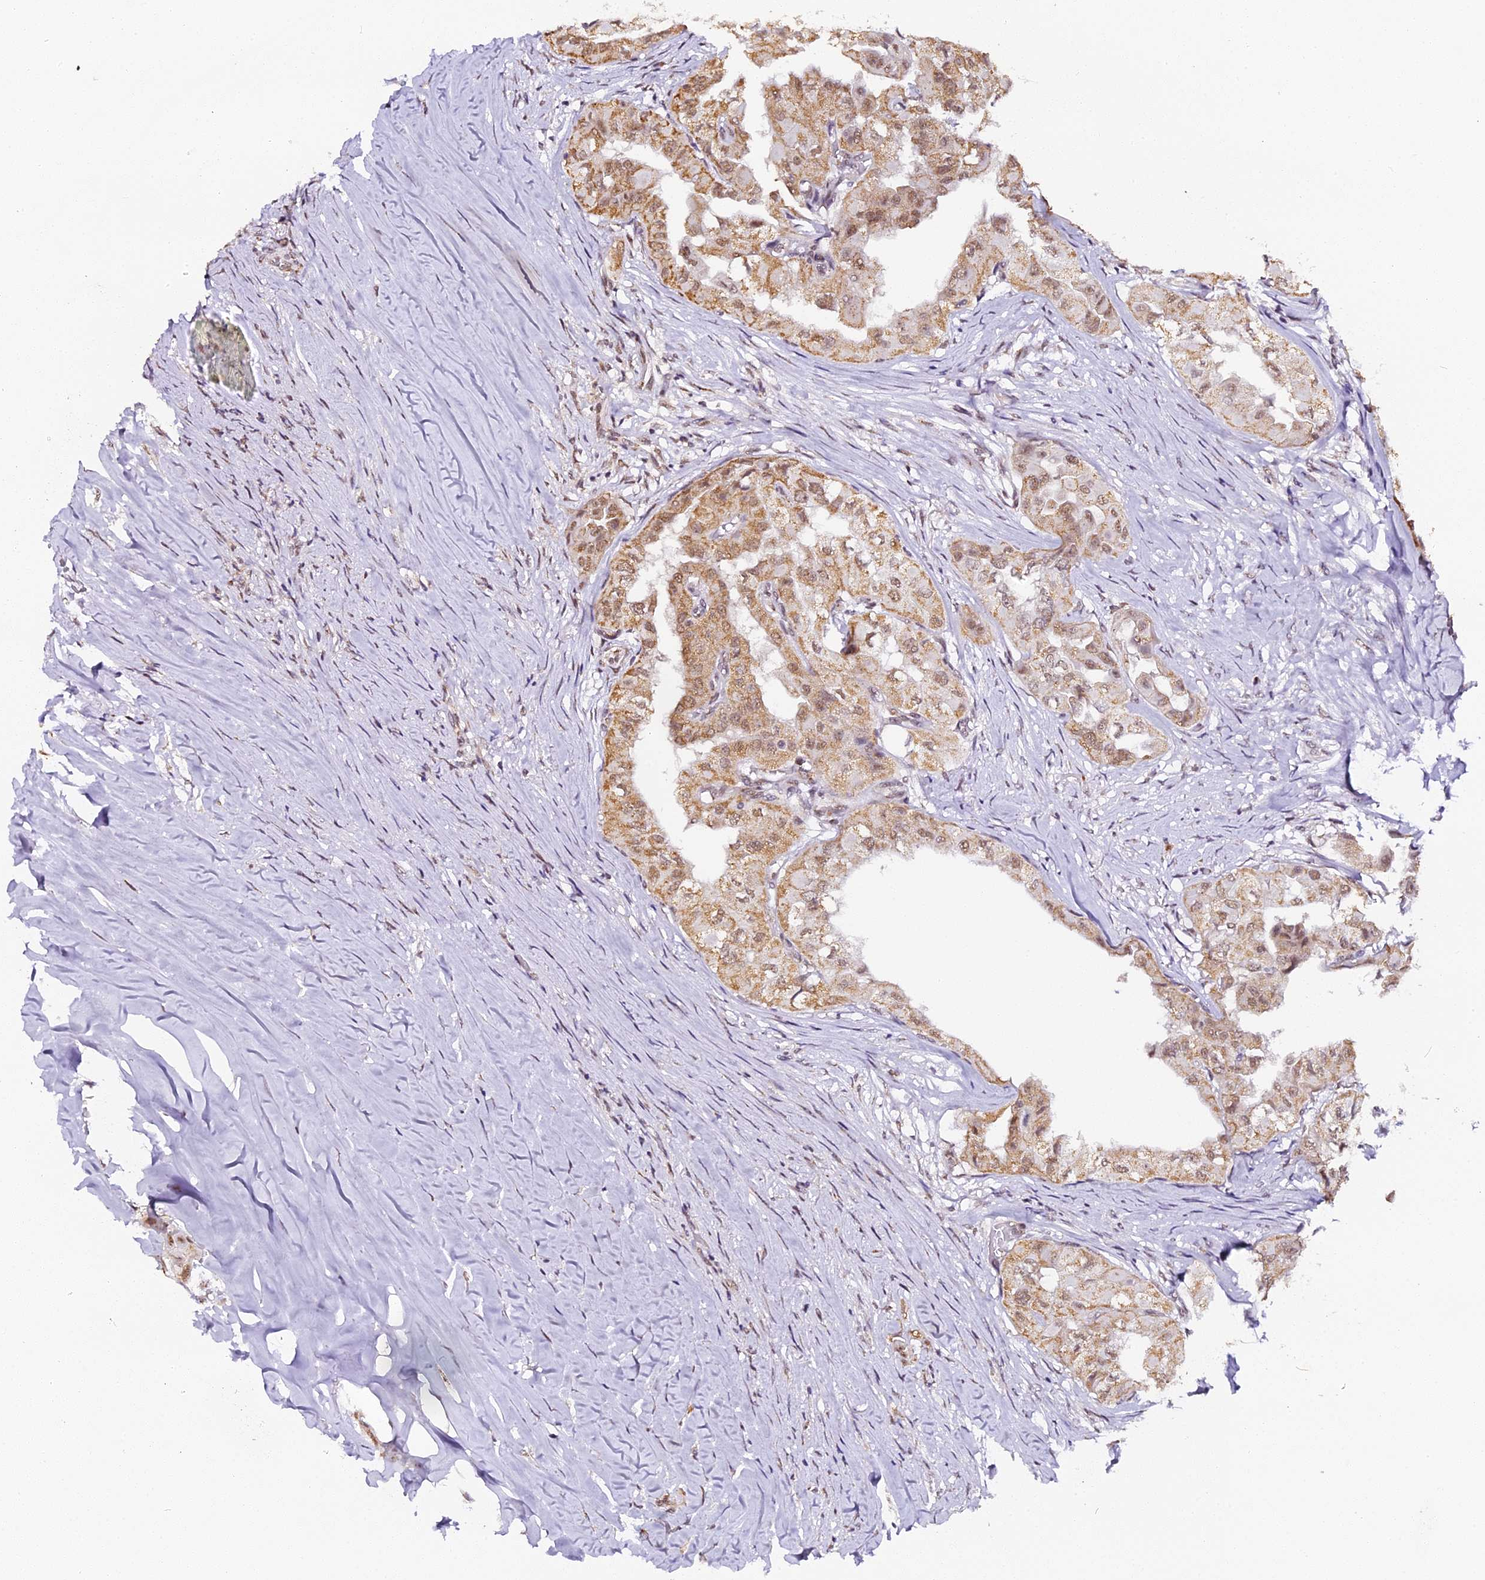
{"staining": {"intensity": "moderate", "quantity": "25%-75%", "location": "cytoplasmic/membranous,nuclear"}, "tissue": "thyroid cancer", "cell_type": "Tumor cells", "image_type": "cancer", "snomed": [{"axis": "morphology", "description": "Papillary adenocarcinoma, NOS"}, {"axis": "topography", "description": "Thyroid gland"}], "caption": "Brown immunohistochemical staining in thyroid cancer (papillary adenocarcinoma) shows moderate cytoplasmic/membranous and nuclear staining in approximately 25%-75% of tumor cells. The staining was performed using DAB, with brown indicating positive protein expression. Nuclei are stained blue with hematoxylin.", "gene": "NCBP1", "patient": {"sex": "female", "age": 59}}